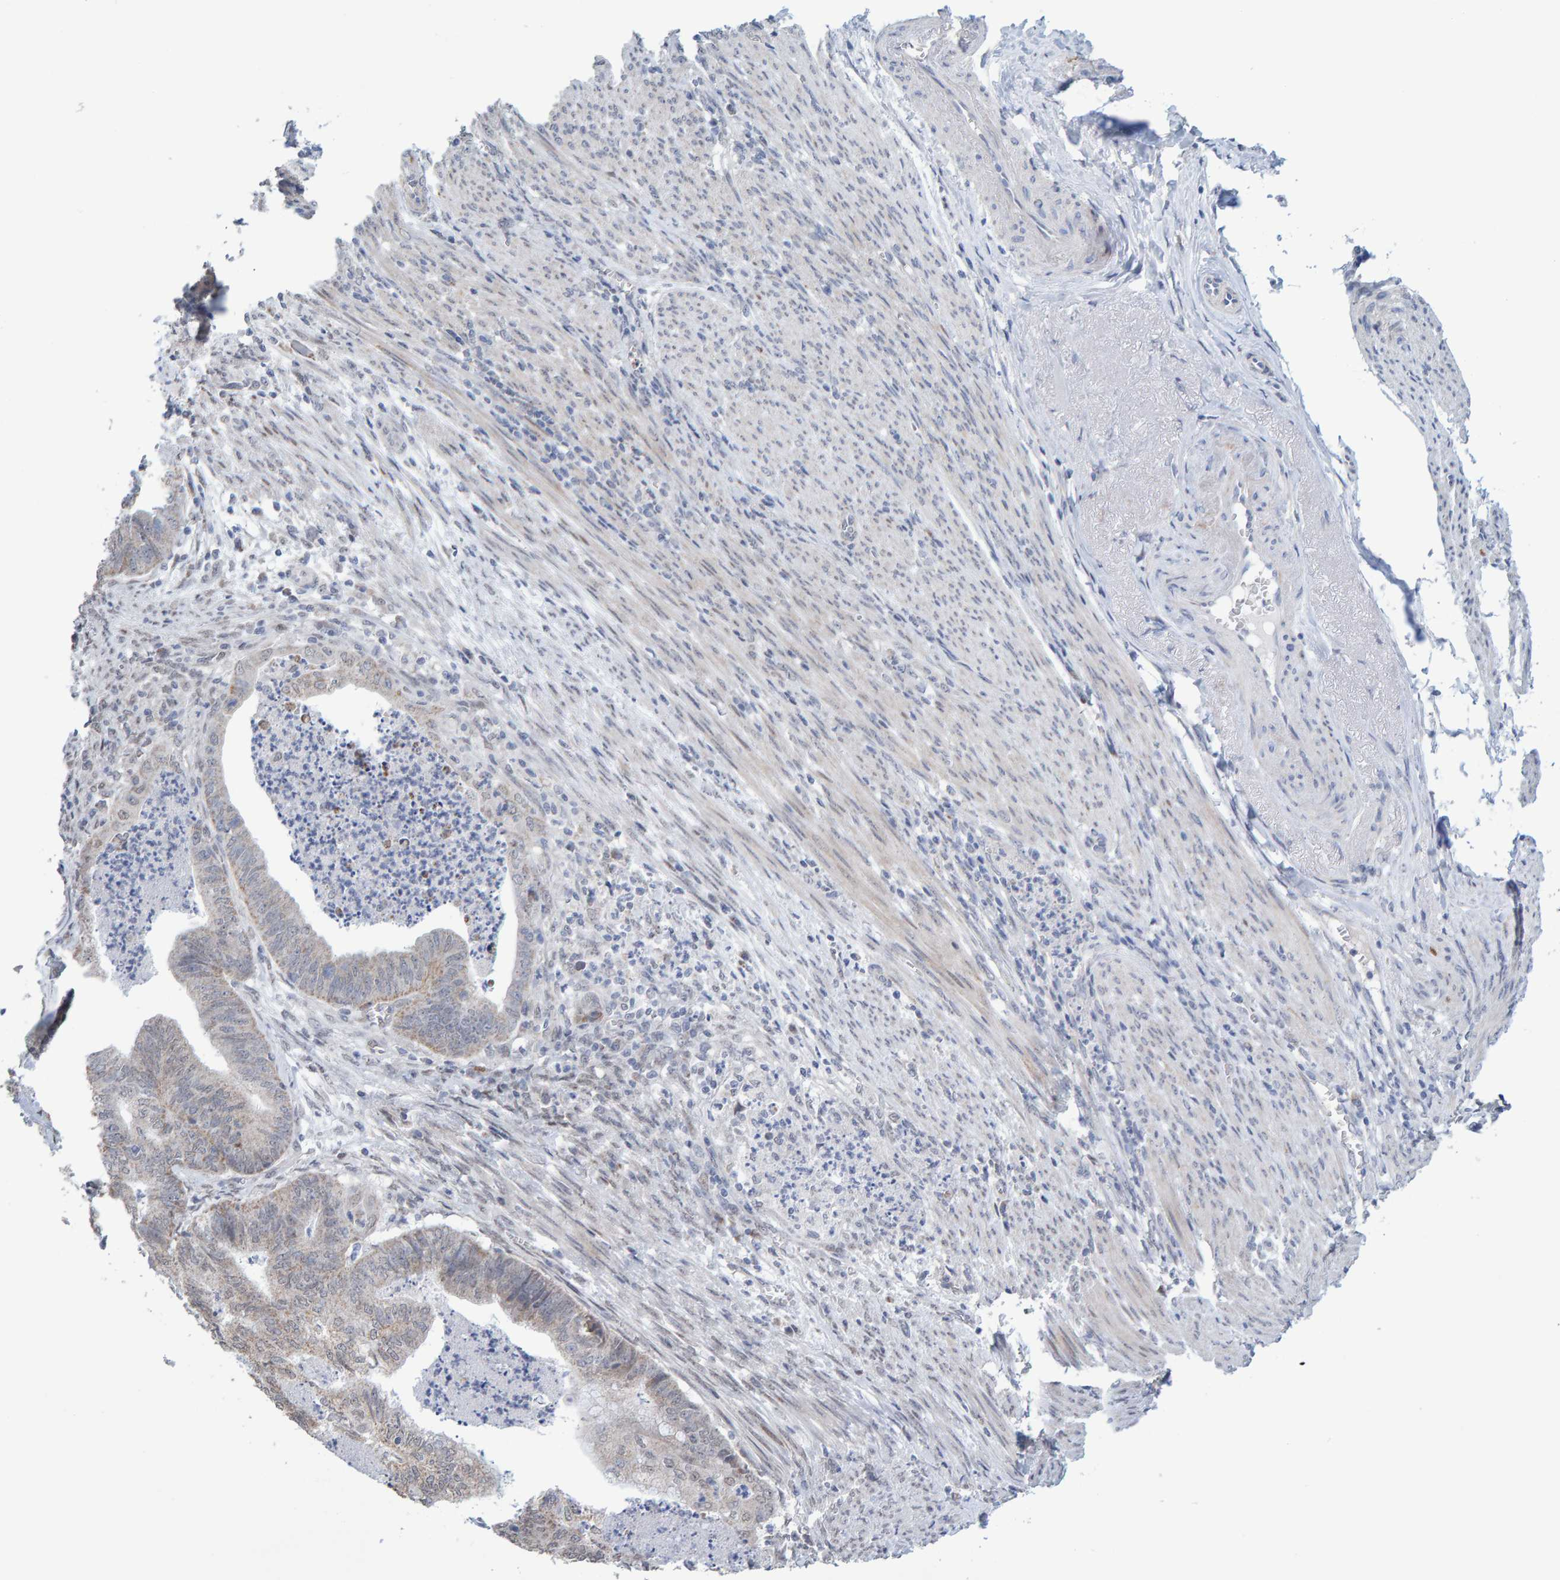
{"staining": {"intensity": "weak", "quantity": "<25%", "location": "cytoplasmic/membranous"}, "tissue": "endometrial cancer", "cell_type": "Tumor cells", "image_type": "cancer", "snomed": [{"axis": "morphology", "description": "Polyp, NOS"}, {"axis": "morphology", "description": "Adenocarcinoma, NOS"}, {"axis": "morphology", "description": "Adenoma, NOS"}, {"axis": "topography", "description": "Endometrium"}], "caption": "Endometrial cancer stained for a protein using immunohistochemistry (IHC) demonstrates no positivity tumor cells.", "gene": "USP43", "patient": {"sex": "female", "age": 79}}